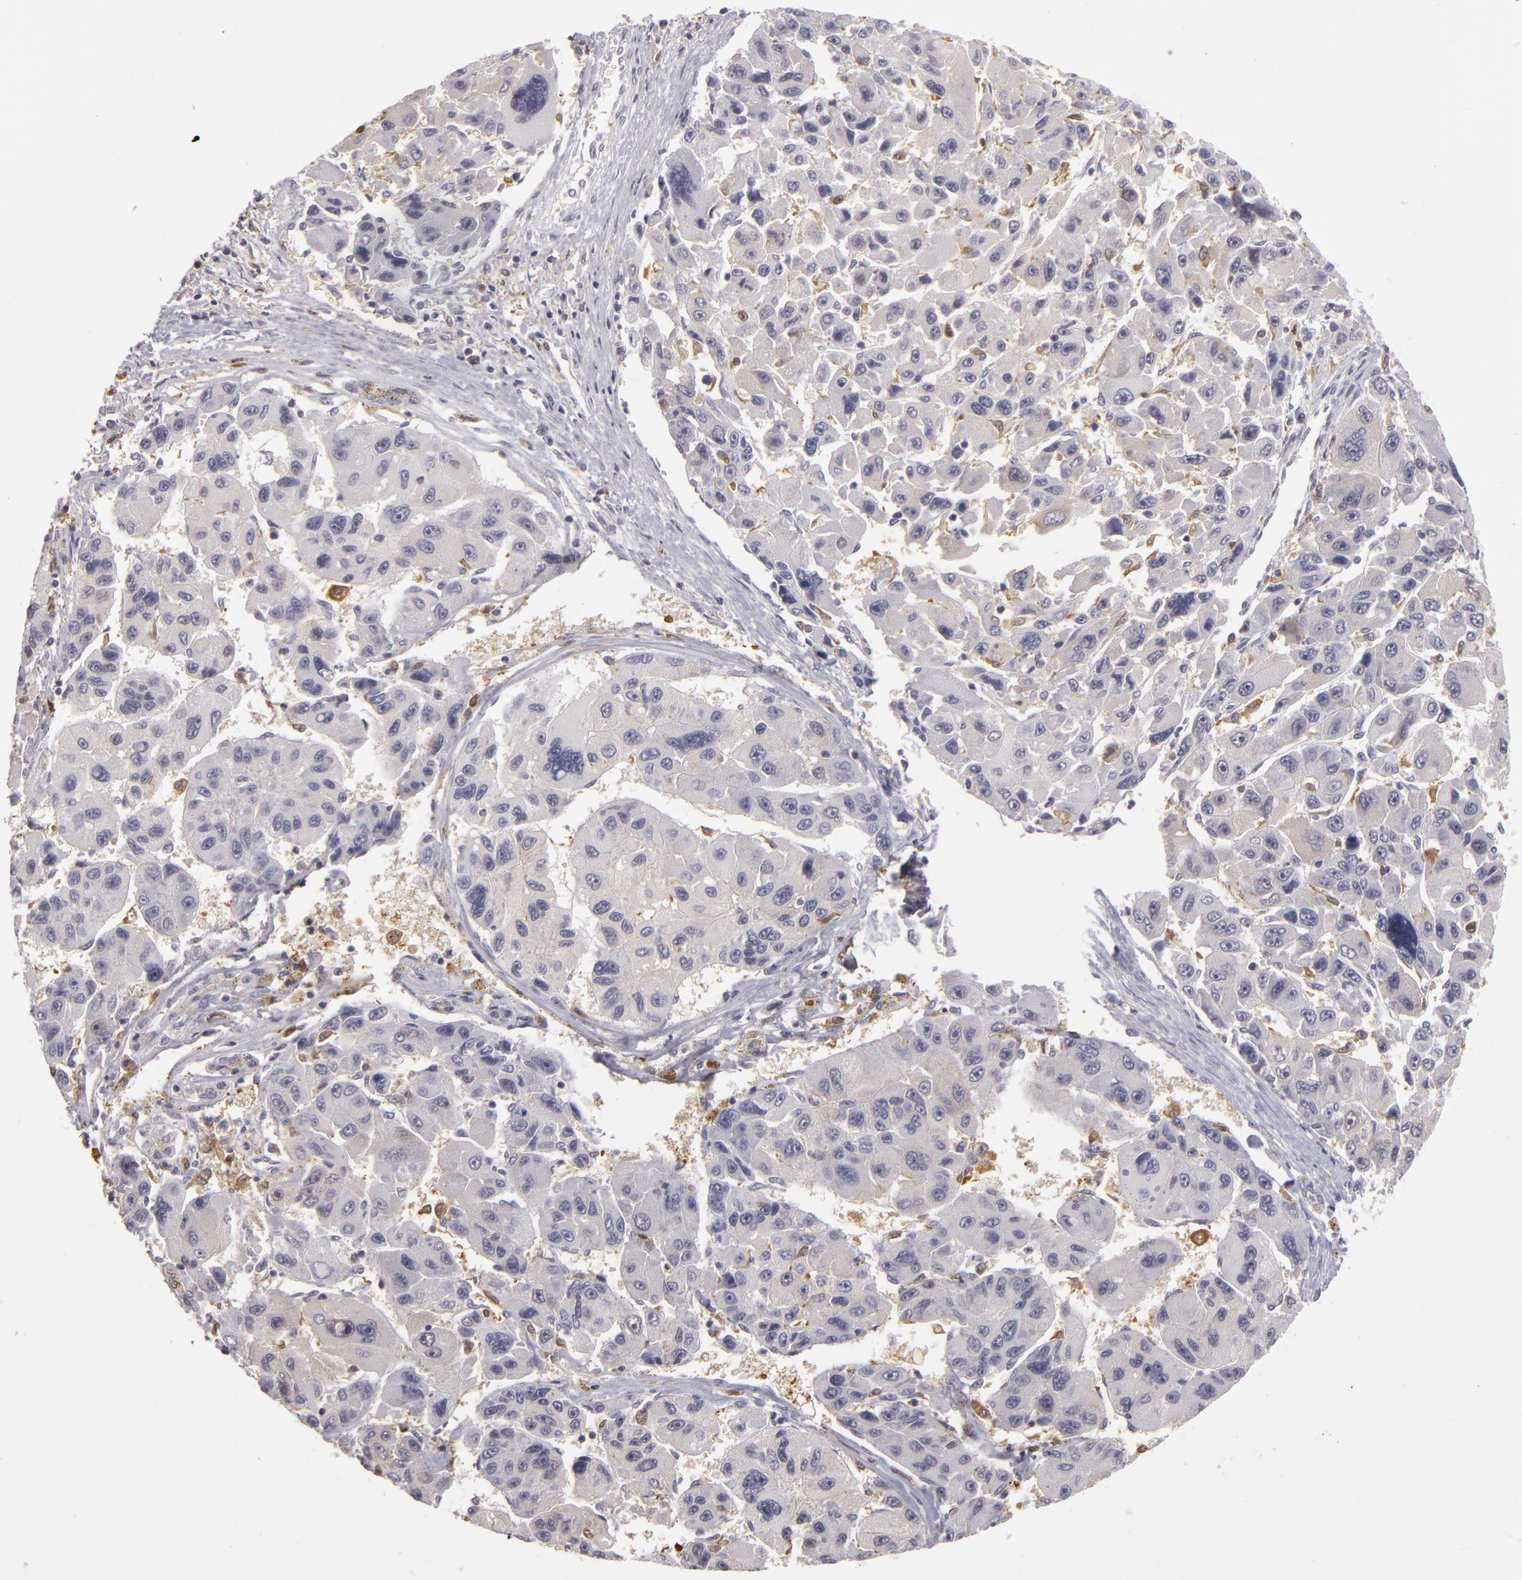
{"staining": {"intensity": "negative", "quantity": "none", "location": "none"}, "tissue": "liver cancer", "cell_type": "Tumor cells", "image_type": "cancer", "snomed": [{"axis": "morphology", "description": "Carcinoma, Hepatocellular, NOS"}, {"axis": "topography", "description": "Liver"}], "caption": "Immunohistochemistry (IHC) histopathology image of human liver cancer stained for a protein (brown), which shows no expression in tumor cells.", "gene": "GNPDA1", "patient": {"sex": "male", "age": 64}}